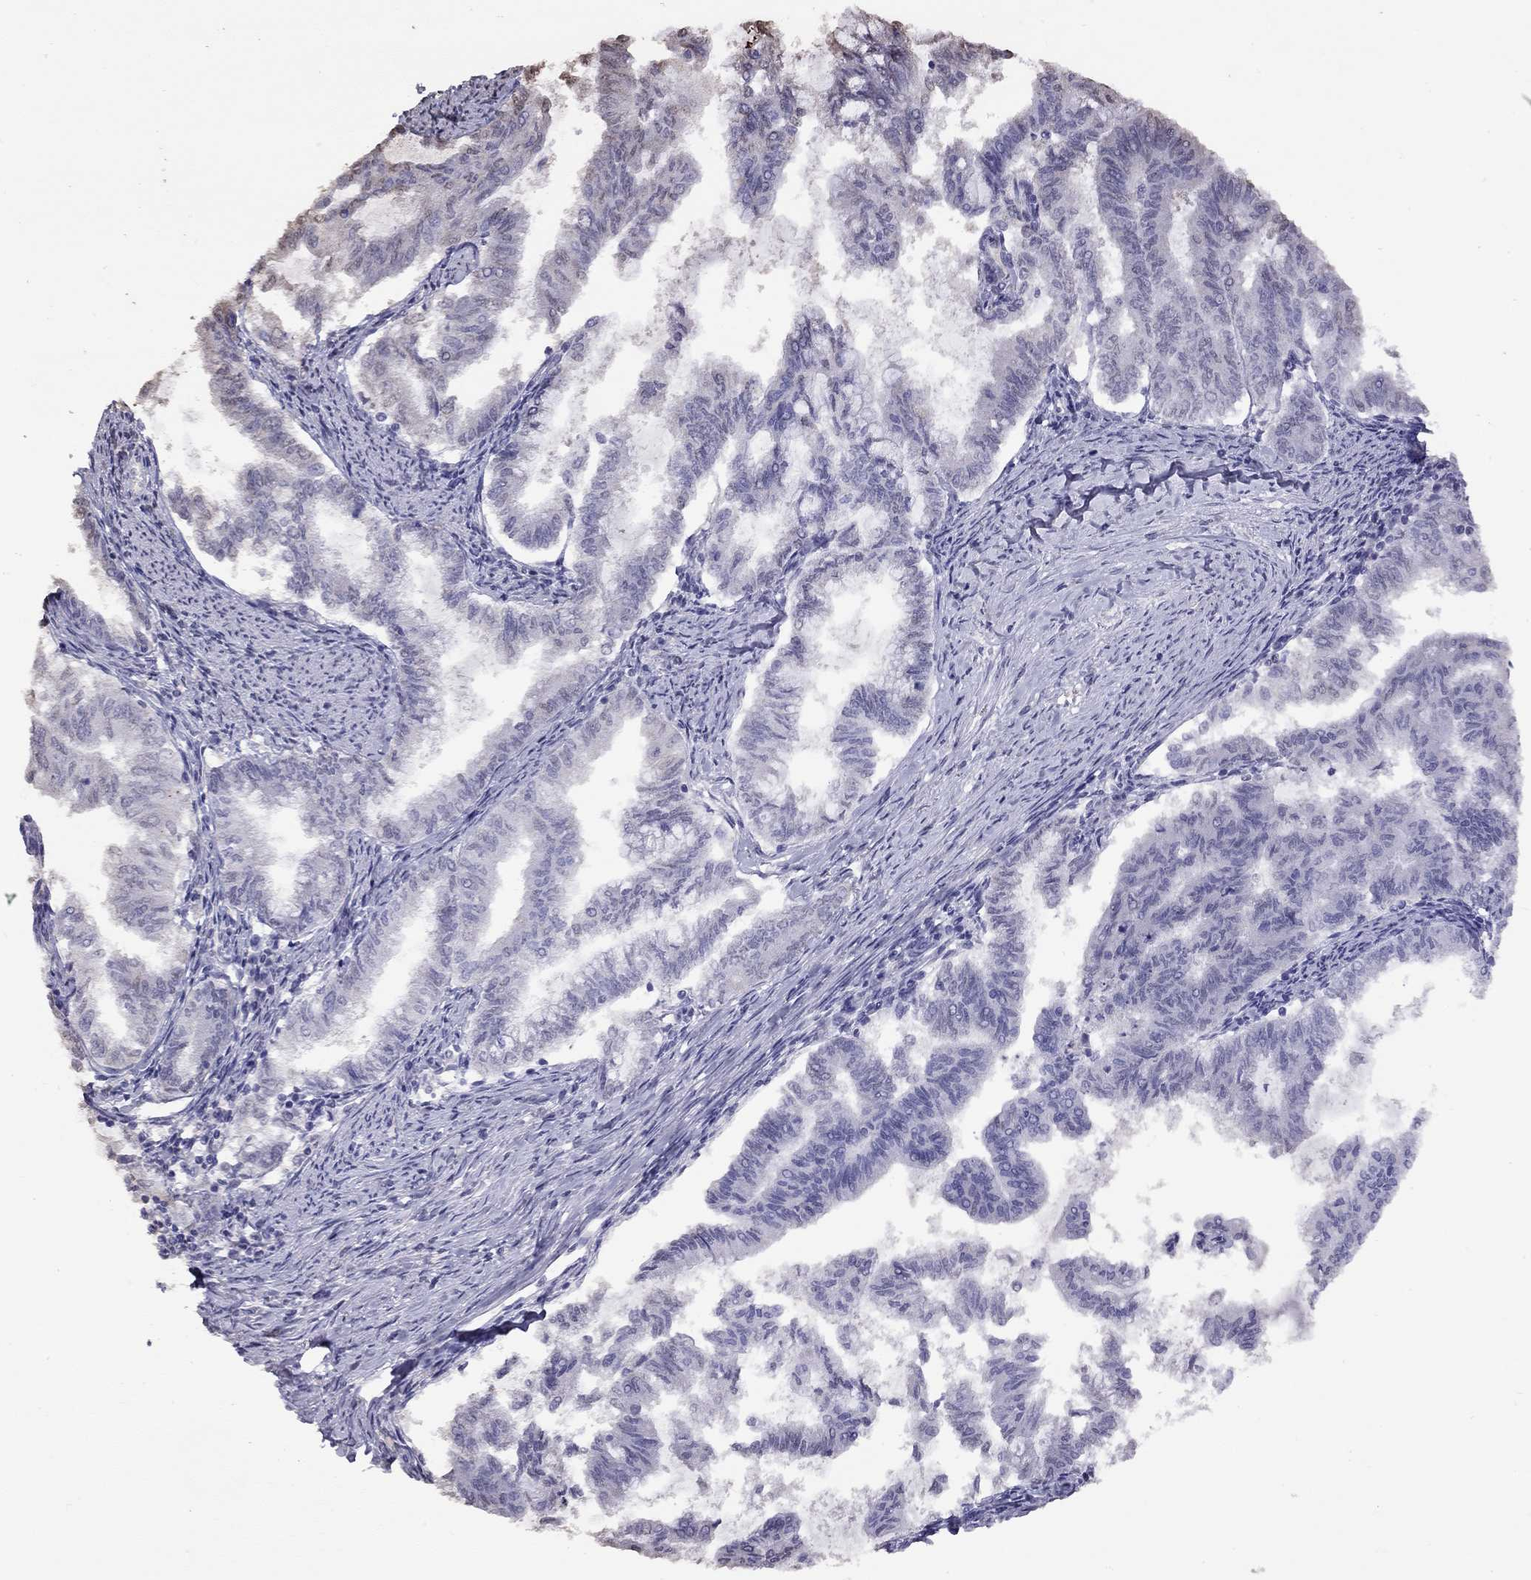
{"staining": {"intensity": "negative", "quantity": "none", "location": "none"}, "tissue": "endometrial cancer", "cell_type": "Tumor cells", "image_type": "cancer", "snomed": [{"axis": "morphology", "description": "Adenocarcinoma, NOS"}, {"axis": "topography", "description": "Endometrium"}], "caption": "This is an IHC image of human endometrial adenocarcinoma. There is no staining in tumor cells.", "gene": "SUN3", "patient": {"sex": "female", "age": 79}}